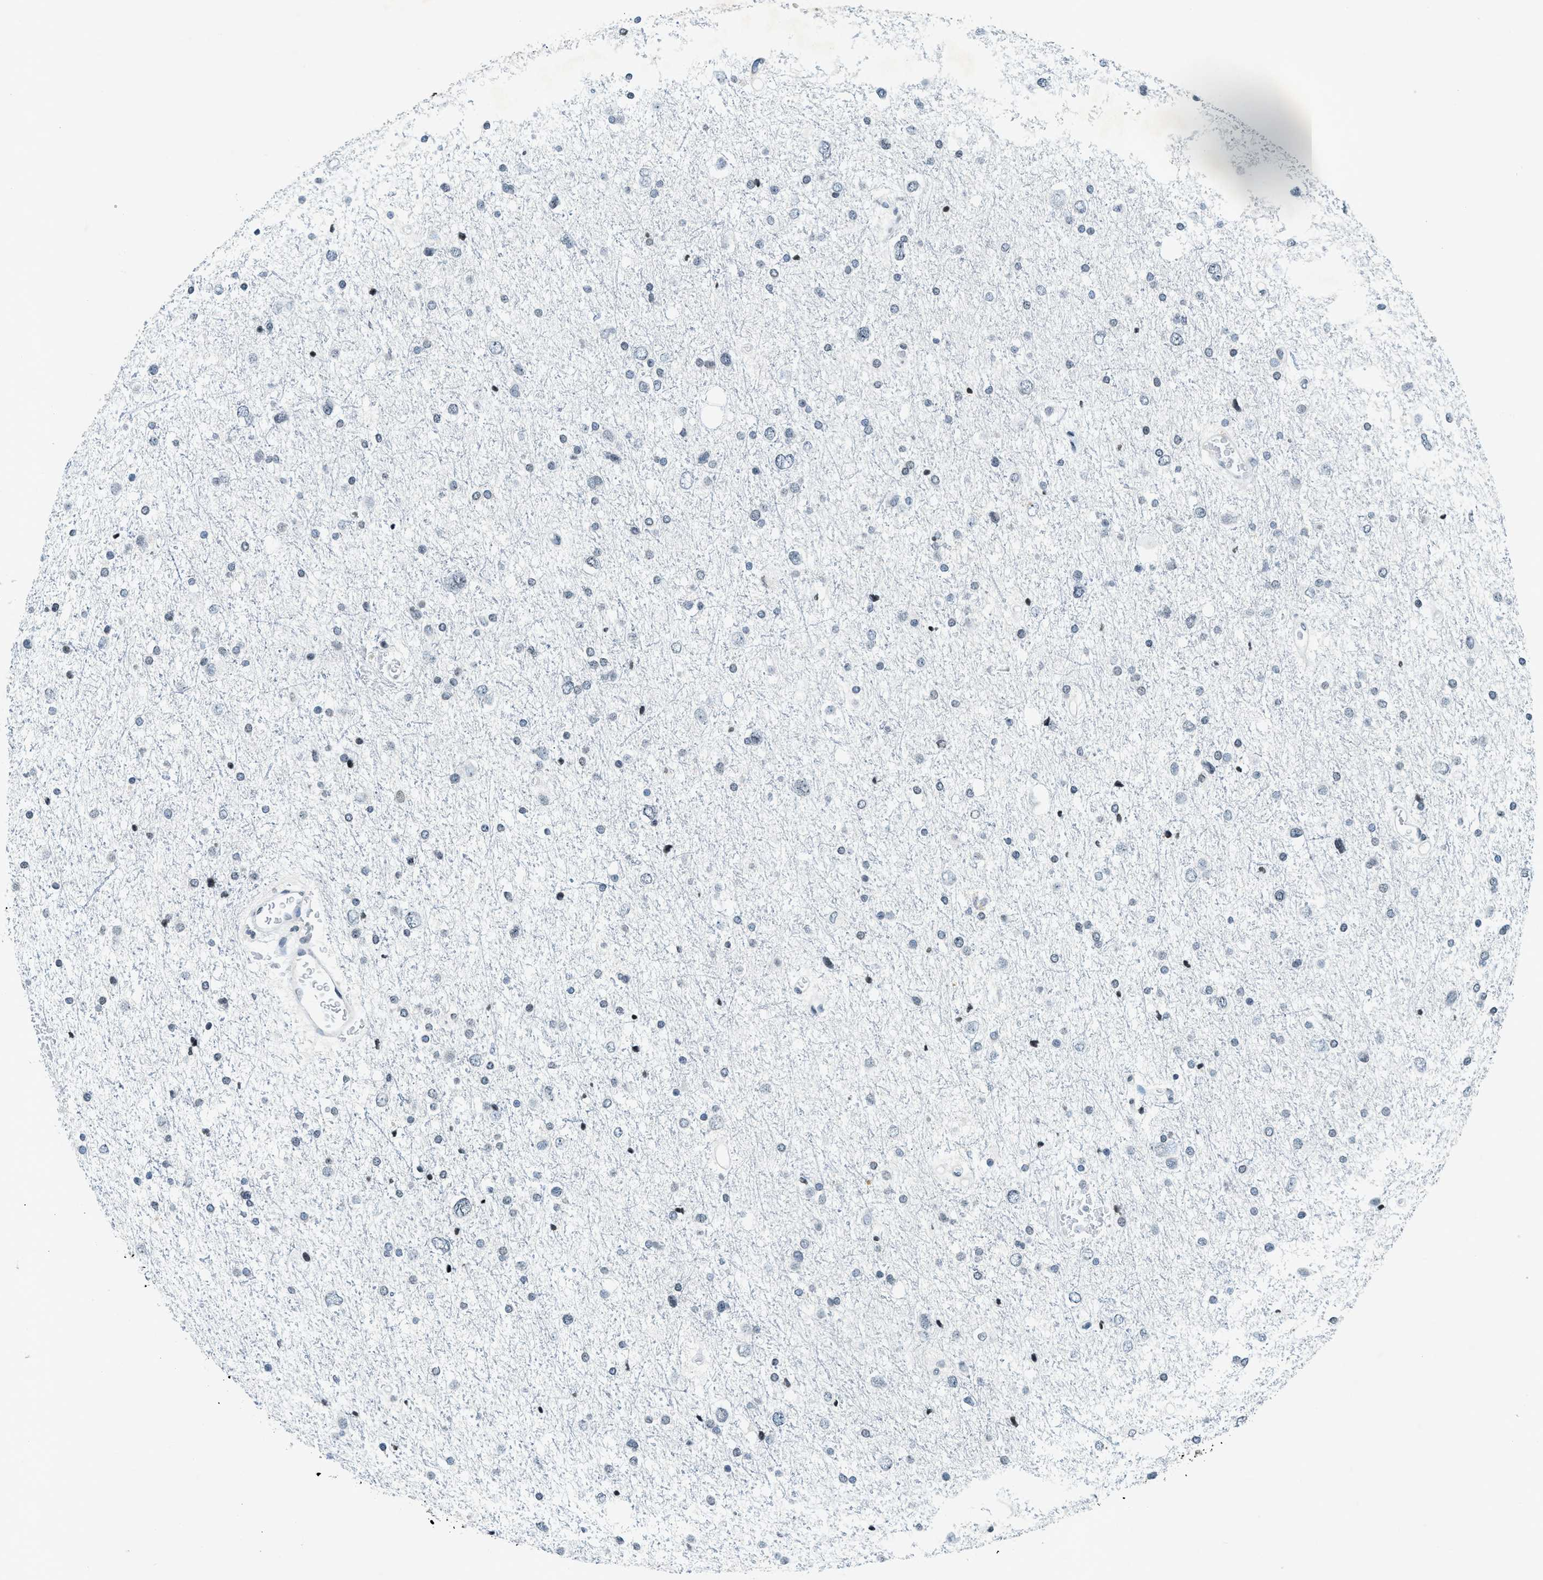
{"staining": {"intensity": "negative", "quantity": "none", "location": "none"}, "tissue": "glioma", "cell_type": "Tumor cells", "image_type": "cancer", "snomed": [{"axis": "morphology", "description": "Glioma, malignant, Low grade"}, {"axis": "topography", "description": "Brain"}], "caption": "Tumor cells show no significant expression in glioma.", "gene": "UVRAG", "patient": {"sex": "female", "age": 37}}